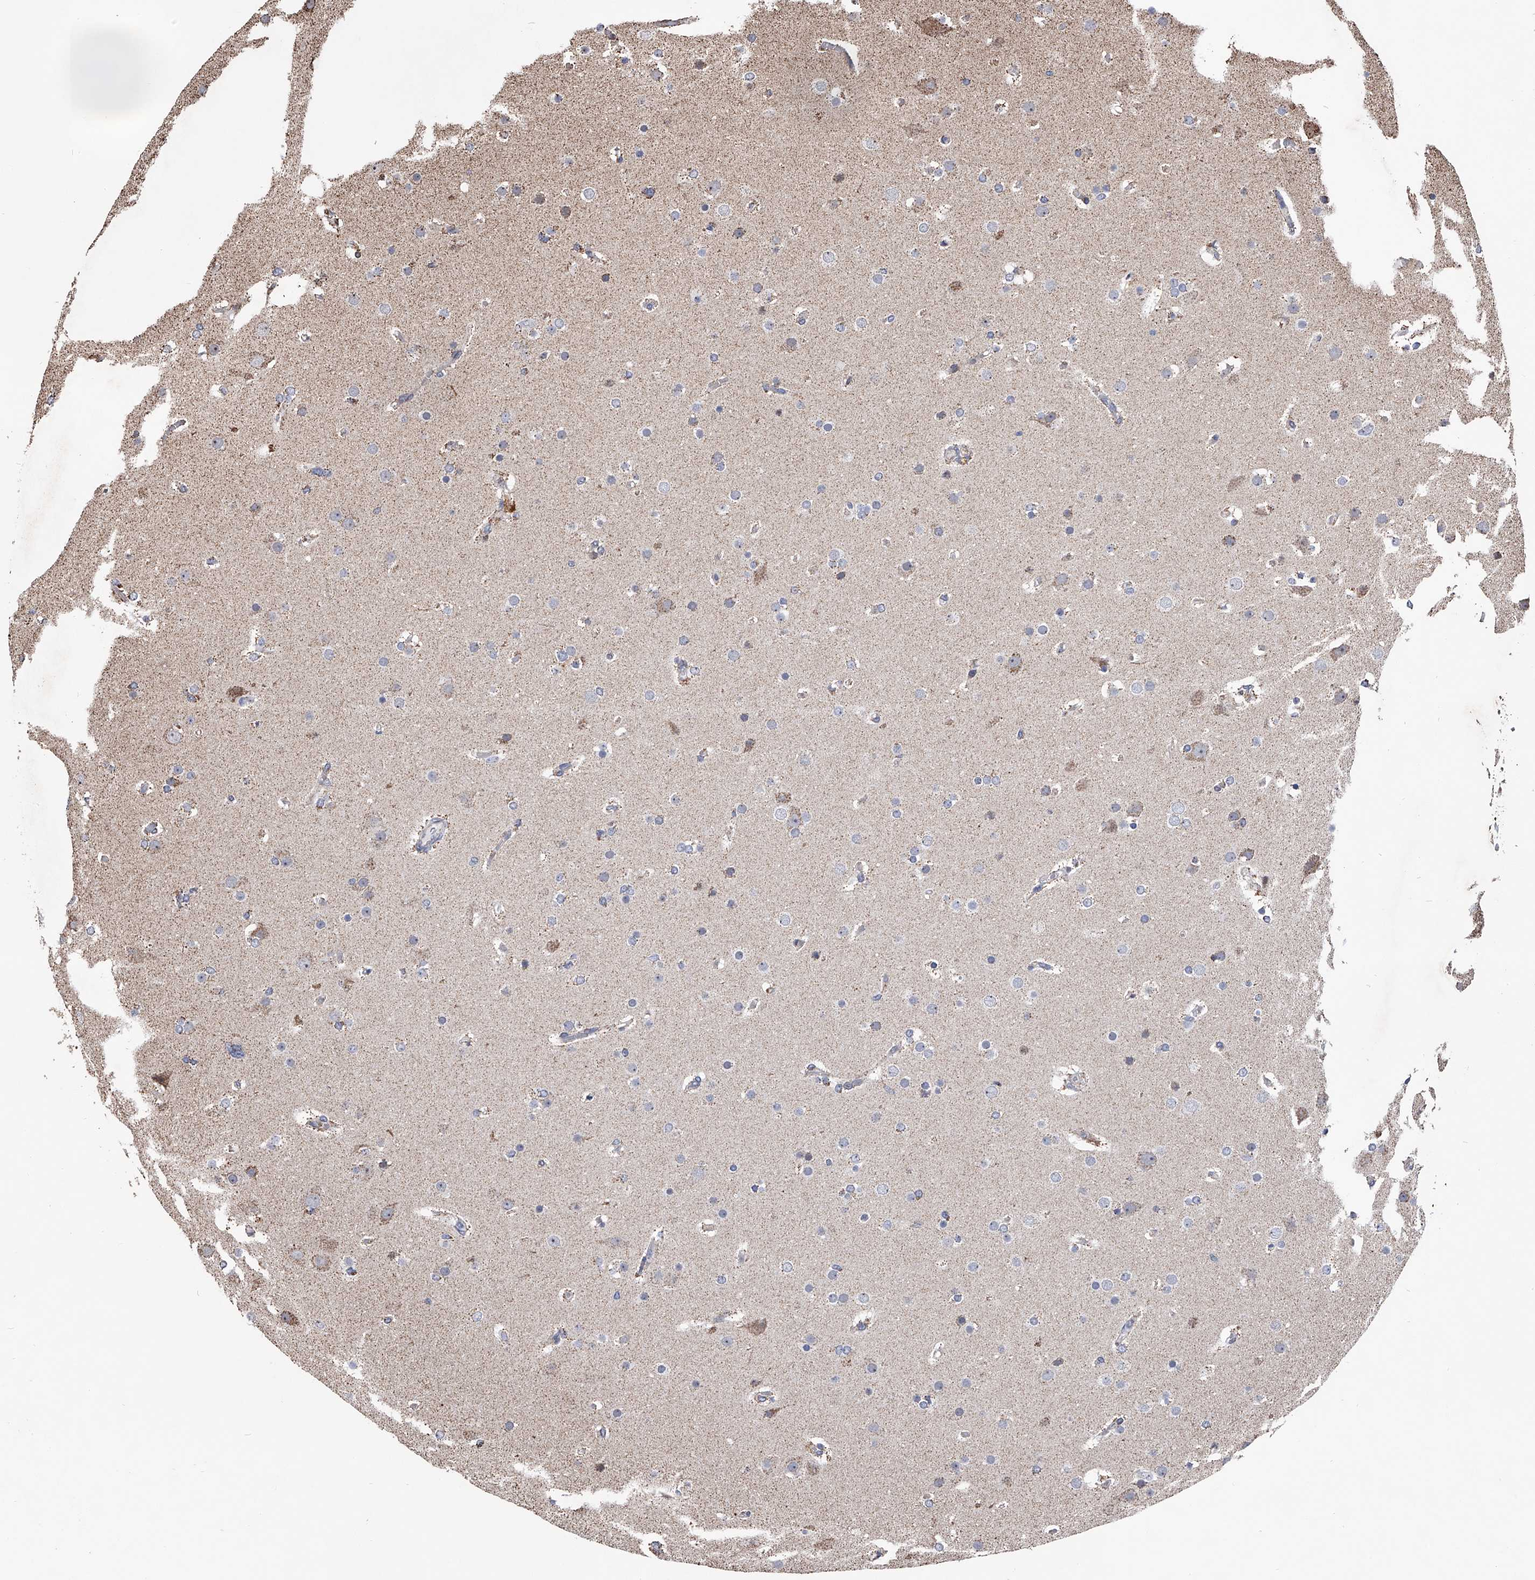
{"staining": {"intensity": "weak", "quantity": "<25%", "location": "cytoplasmic/membranous"}, "tissue": "glioma", "cell_type": "Tumor cells", "image_type": "cancer", "snomed": [{"axis": "morphology", "description": "Glioma, malignant, High grade"}, {"axis": "topography", "description": "Cerebral cortex"}], "caption": "Immunohistochemistry histopathology image of human glioma stained for a protein (brown), which demonstrates no positivity in tumor cells. The staining is performed using DAB brown chromogen with nuclei counter-stained in using hematoxylin.", "gene": "SMPDL3A", "patient": {"sex": "female", "age": 36}}